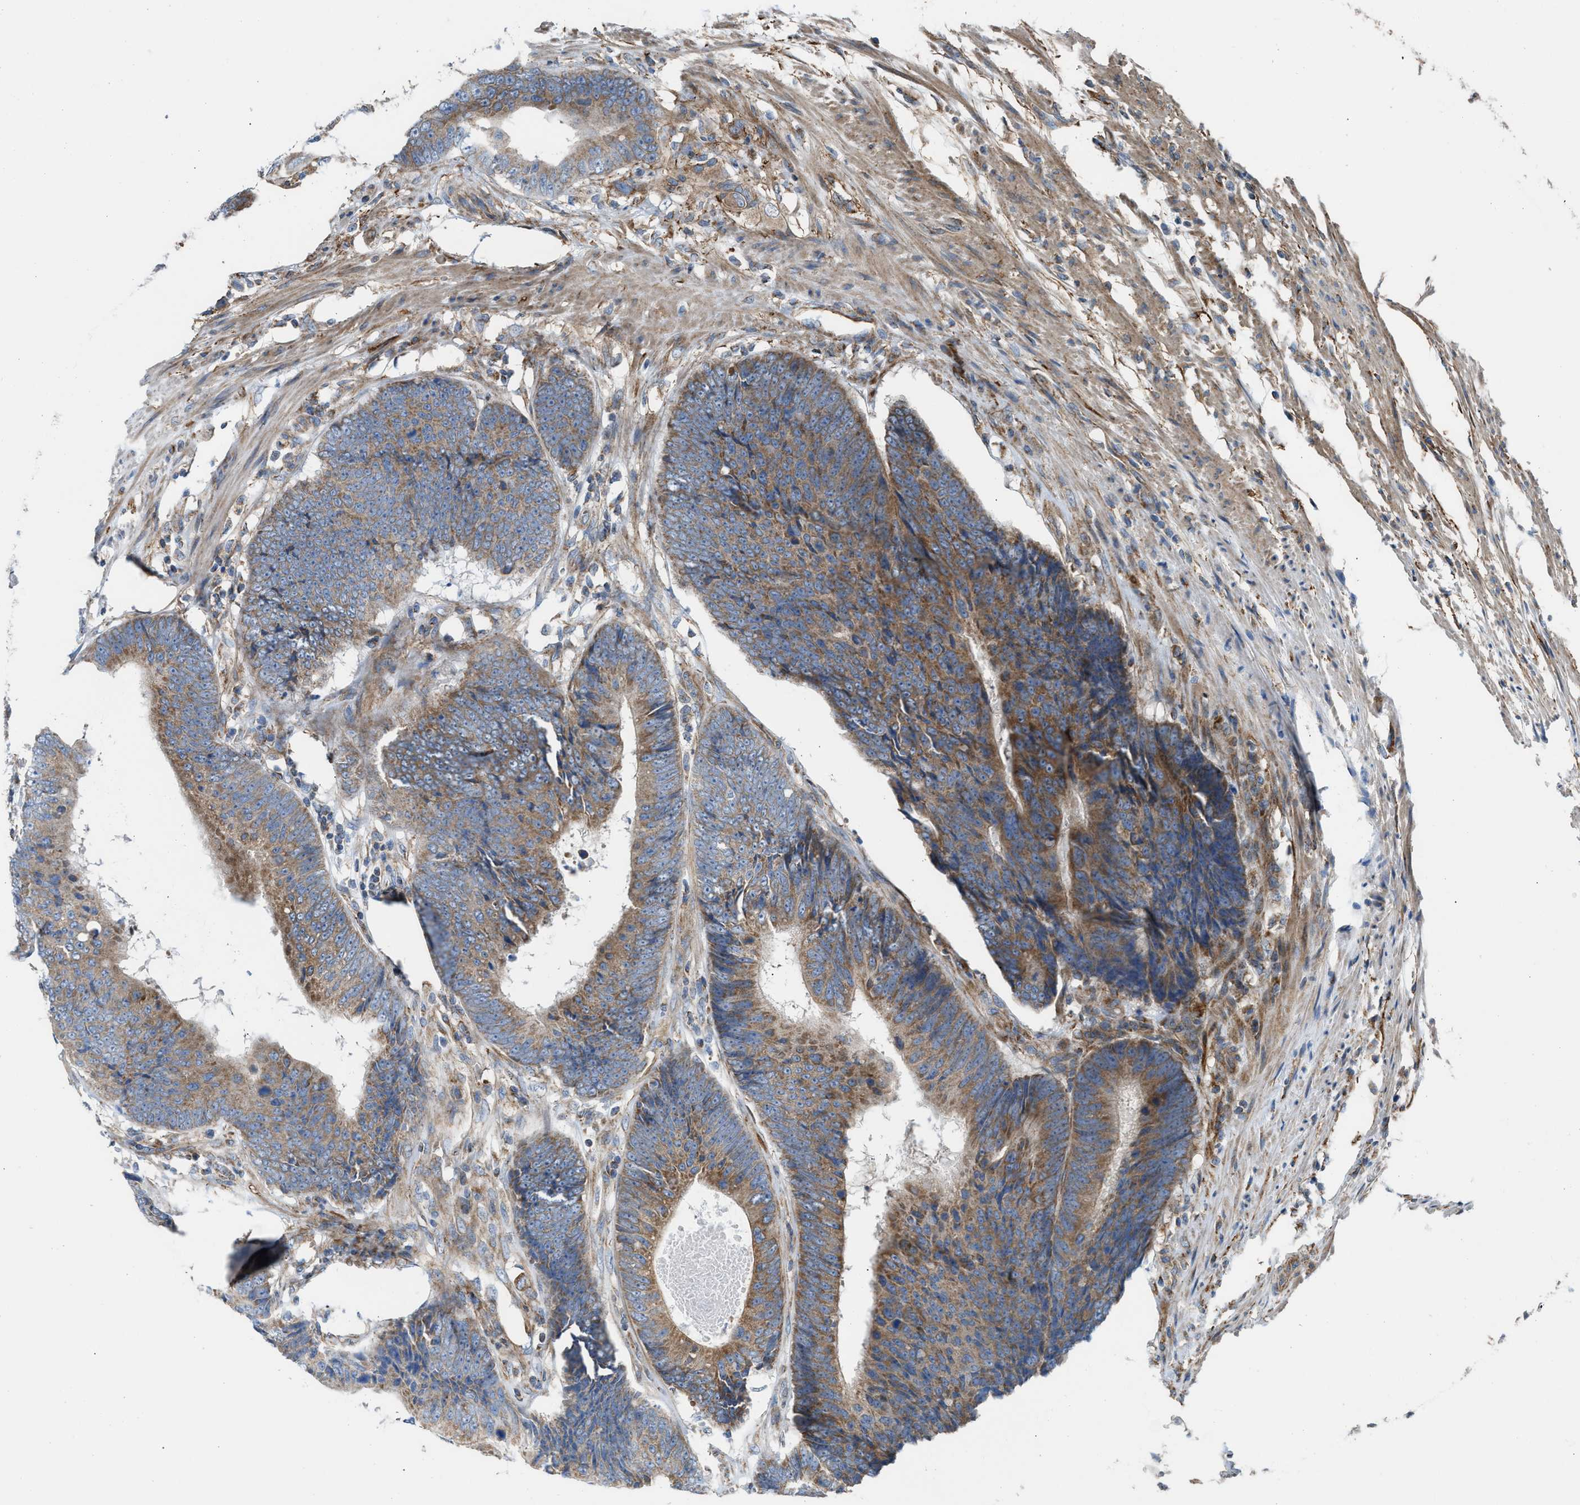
{"staining": {"intensity": "moderate", "quantity": ">75%", "location": "cytoplasmic/membranous"}, "tissue": "colorectal cancer", "cell_type": "Tumor cells", "image_type": "cancer", "snomed": [{"axis": "morphology", "description": "Adenocarcinoma, NOS"}, {"axis": "topography", "description": "Colon"}], "caption": "Adenocarcinoma (colorectal) stained for a protein demonstrates moderate cytoplasmic/membranous positivity in tumor cells.", "gene": "SLC10A3", "patient": {"sex": "male", "age": 56}}